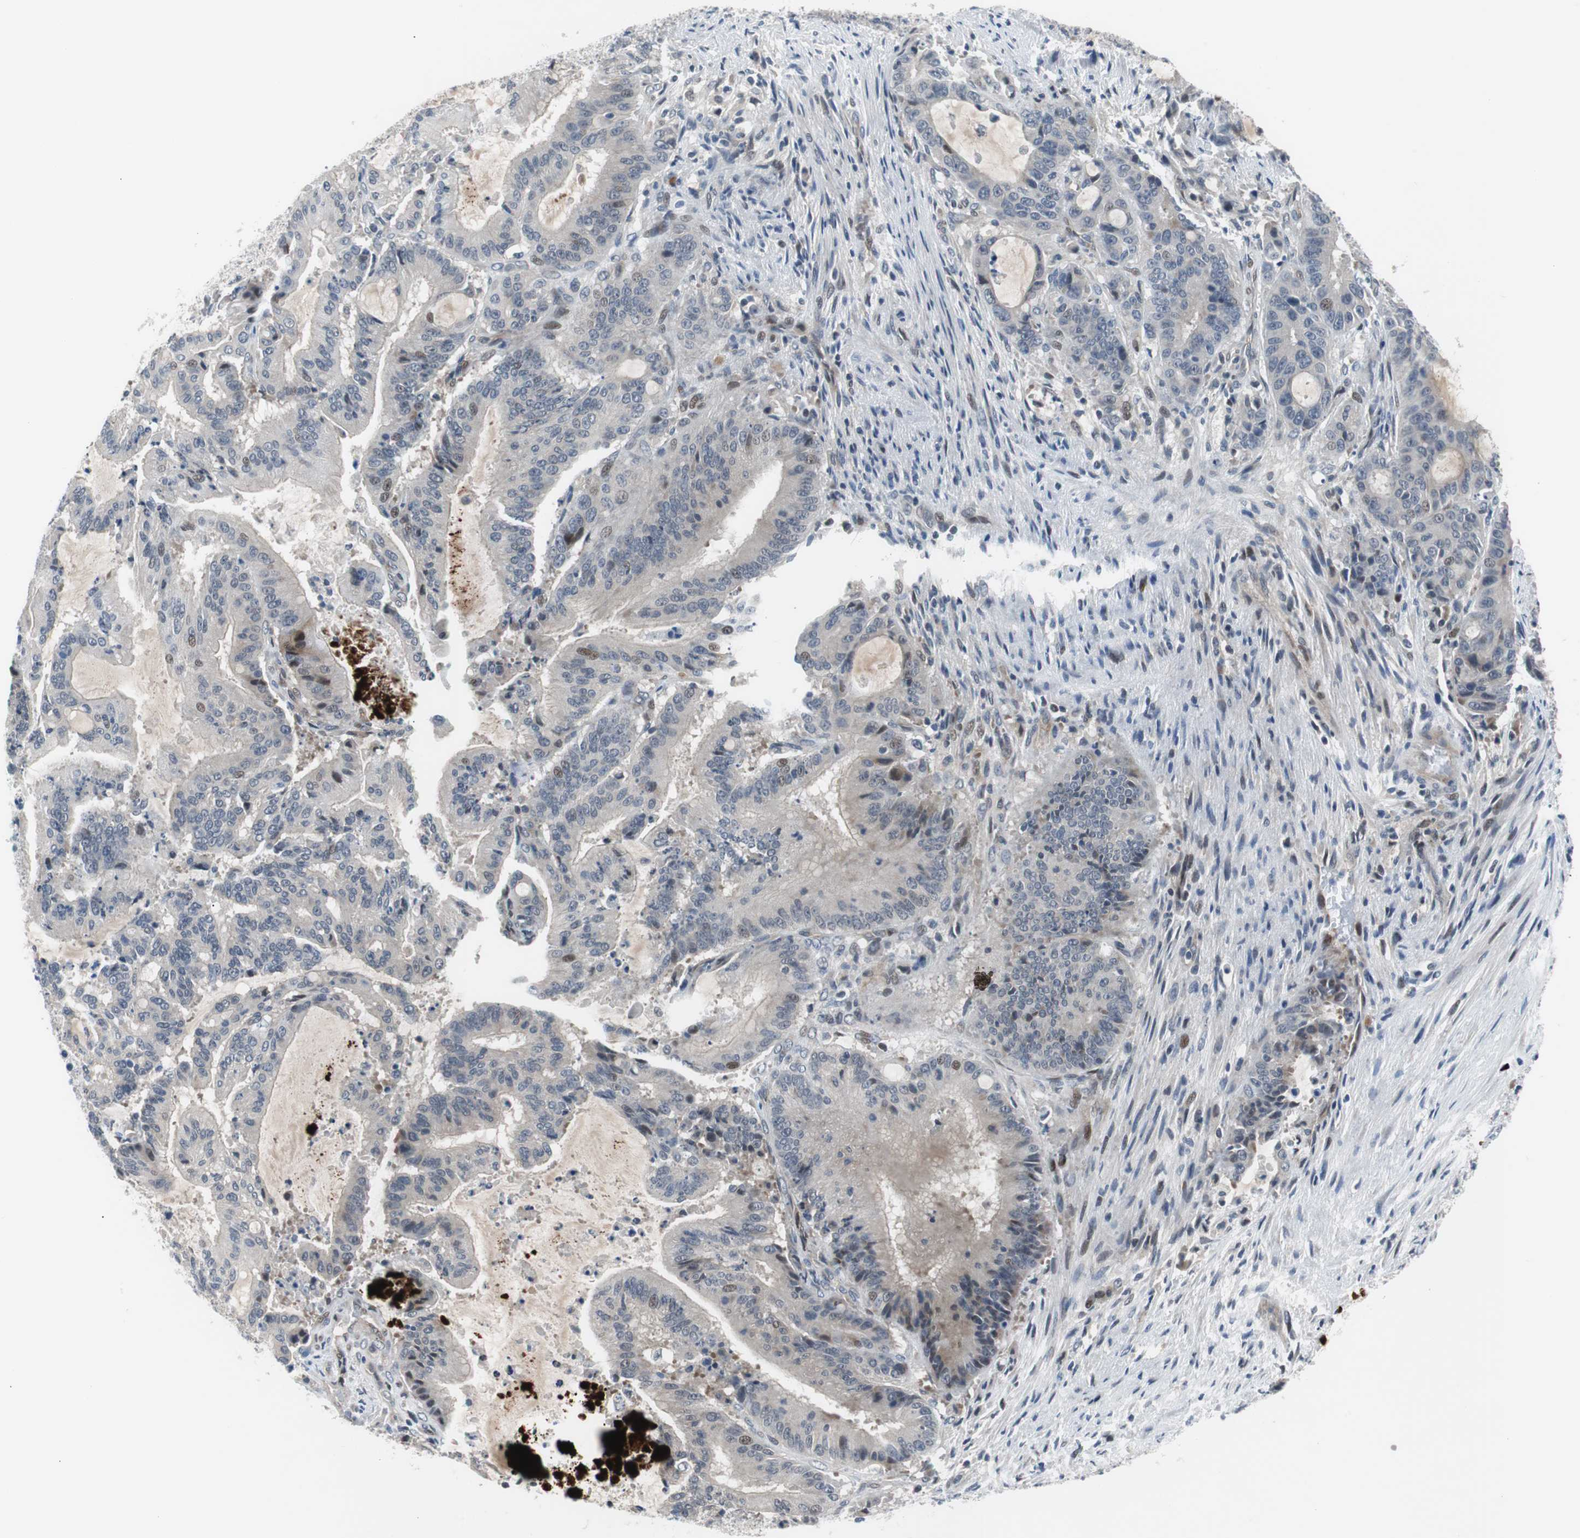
{"staining": {"intensity": "weak", "quantity": "<25%", "location": "nuclear"}, "tissue": "liver cancer", "cell_type": "Tumor cells", "image_type": "cancer", "snomed": [{"axis": "morphology", "description": "Cholangiocarcinoma"}, {"axis": "topography", "description": "Liver"}], "caption": "An immunohistochemistry (IHC) image of cholangiocarcinoma (liver) is shown. There is no staining in tumor cells of cholangiocarcinoma (liver). (DAB (3,3'-diaminobenzidine) immunohistochemistry visualized using brightfield microscopy, high magnification).", "gene": "MAP2K4", "patient": {"sex": "female", "age": 73}}